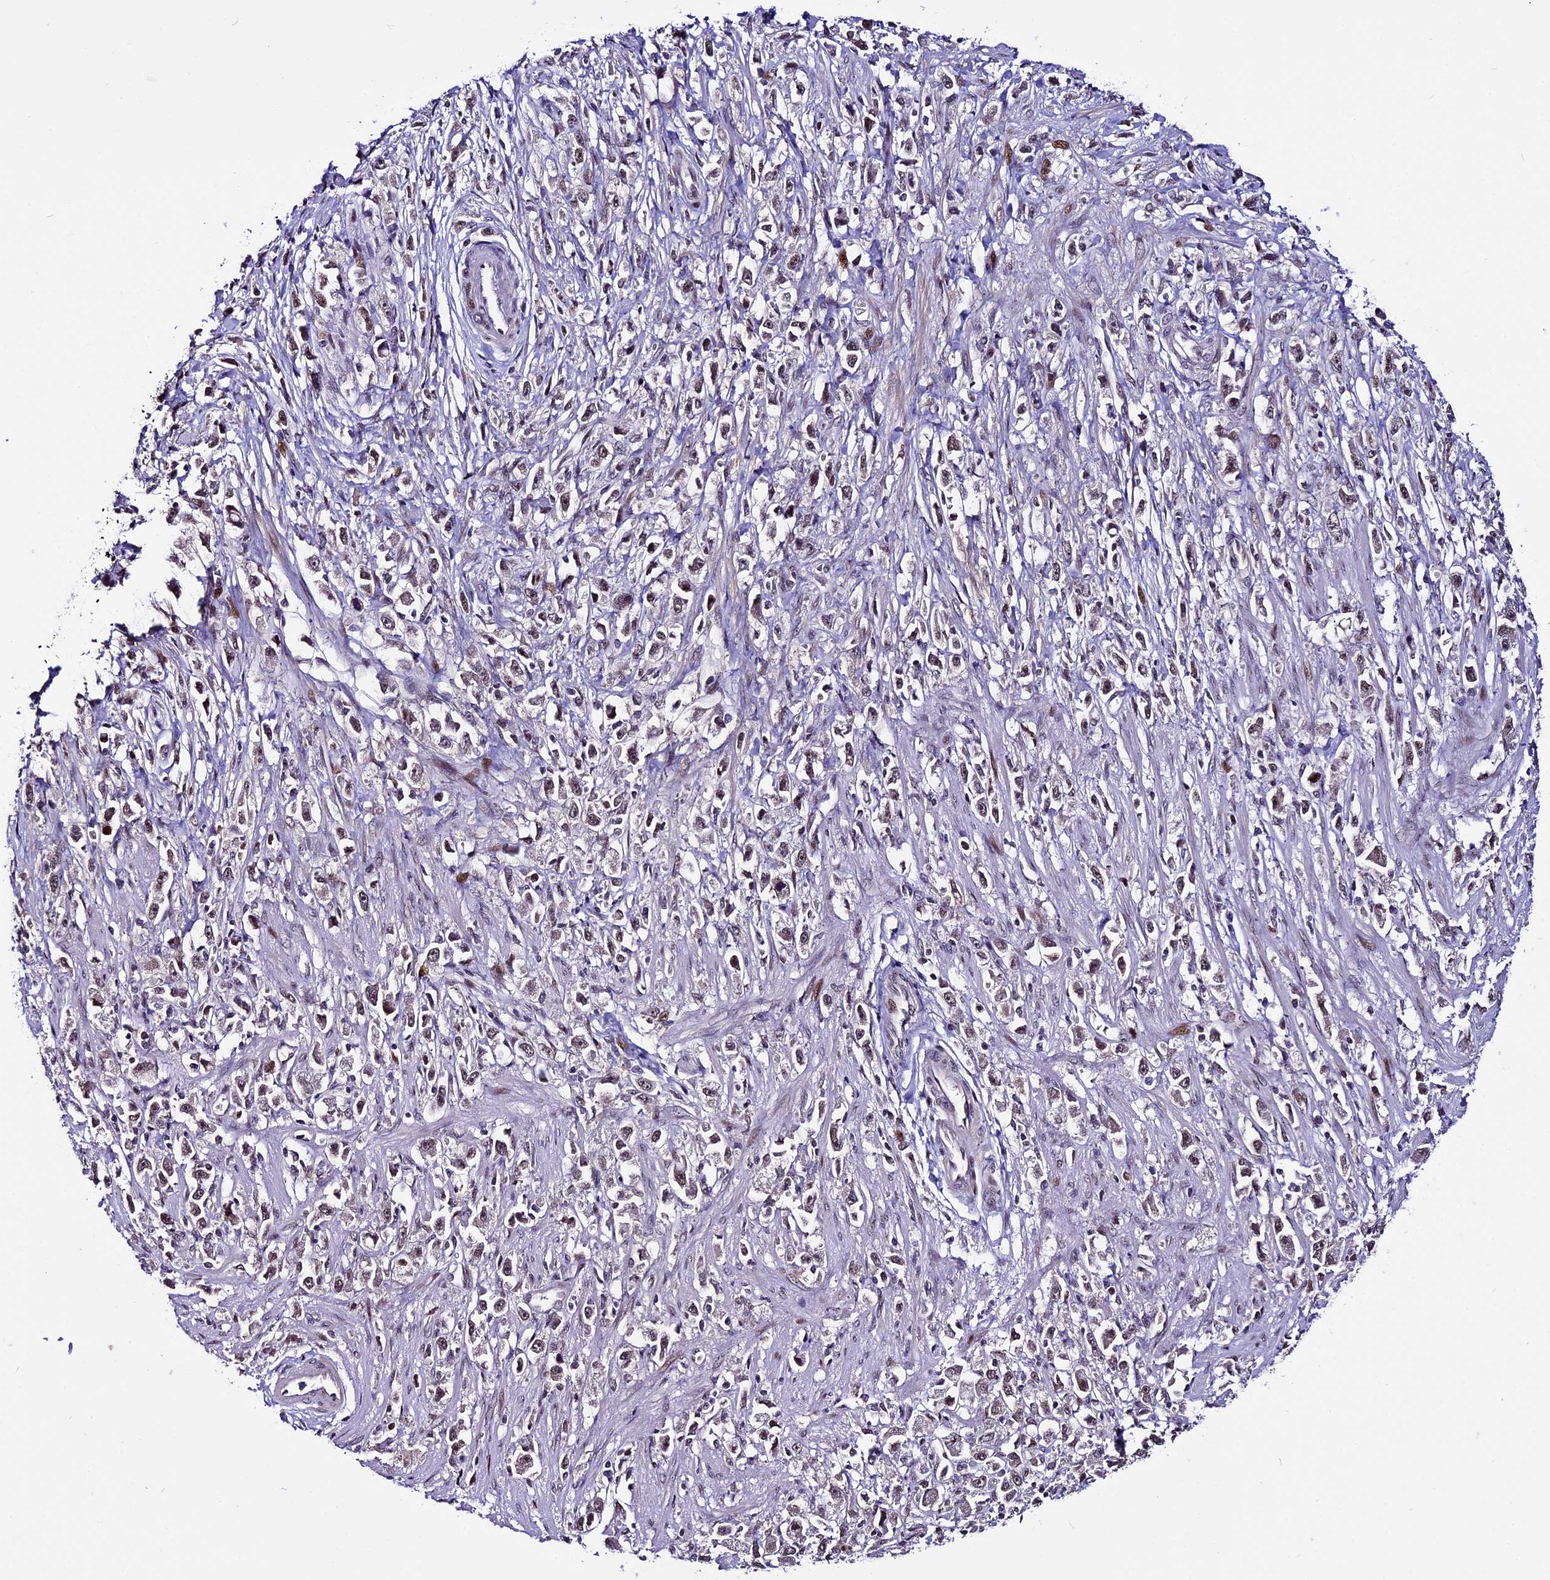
{"staining": {"intensity": "weak", "quantity": ">75%", "location": "nuclear"}, "tissue": "stomach cancer", "cell_type": "Tumor cells", "image_type": "cancer", "snomed": [{"axis": "morphology", "description": "Adenocarcinoma, NOS"}, {"axis": "topography", "description": "Stomach"}], "caption": "The immunohistochemical stain labels weak nuclear positivity in tumor cells of adenocarcinoma (stomach) tissue.", "gene": "TCP11L2", "patient": {"sex": "female", "age": 59}}